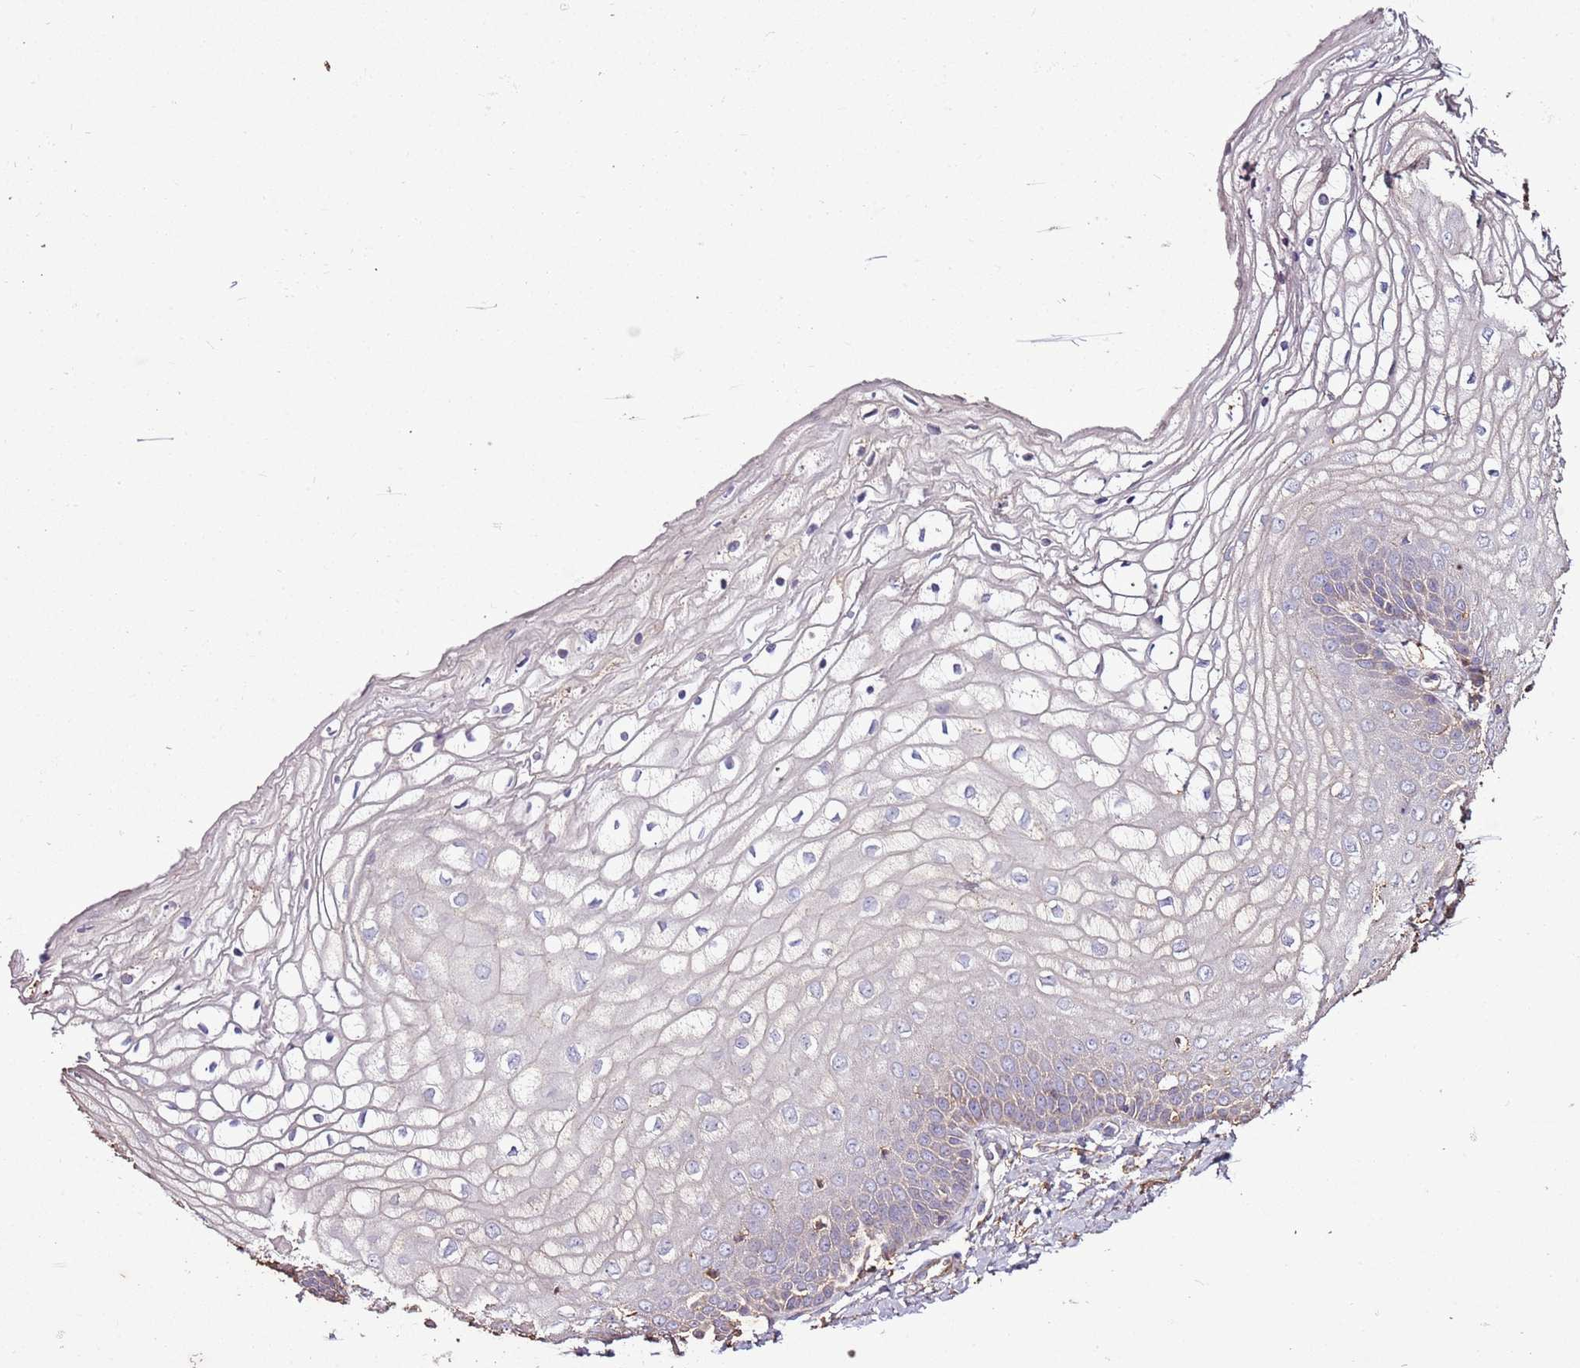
{"staining": {"intensity": "negative", "quantity": "none", "location": "none"}, "tissue": "vagina", "cell_type": "Squamous epithelial cells", "image_type": "normal", "snomed": [{"axis": "morphology", "description": "Normal tissue, NOS"}, {"axis": "topography", "description": "Vagina"}], "caption": "Immunohistochemistry of normal vagina reveals no expression in squamous epithelial cells. Brightfield microscopy of immunohistochemistry (IHC) stained with DAB (brown) and hematoxylin (blue), captured at high magnification.", "gene": "ARL10", "patient": {"sex": "female", "age": 68}}